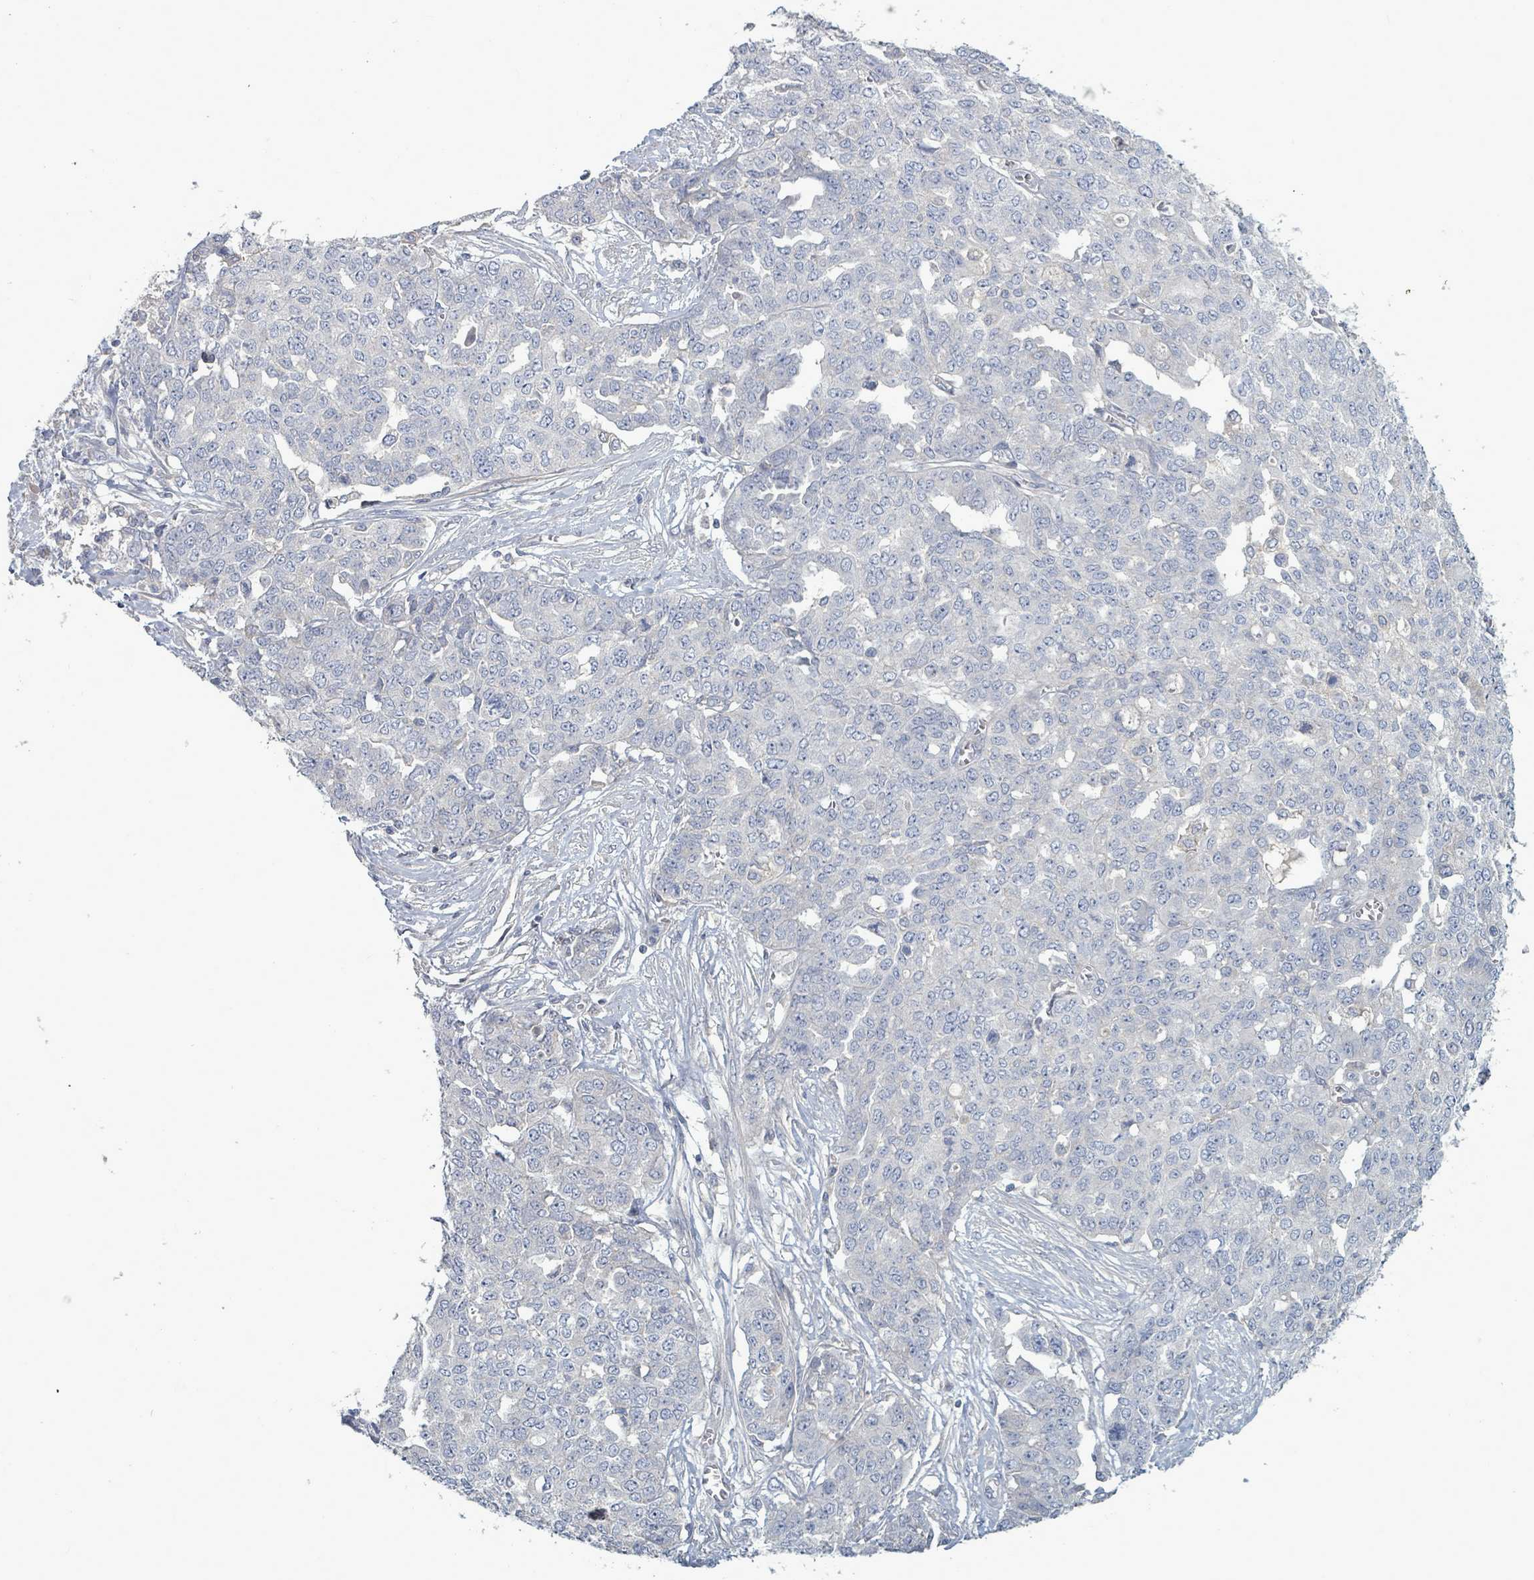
{"staining": {"intensity": "negative", "quantity": "none", "location": "none"}, "tissue": "ovarian cancer", "cell_type": "Tumor cells", "image_type": "cancer", "snomed": [{"axis": "morphology", "description": "Cystadenocarcinoma, serous, NOS"}, {"axis": "topography", "description": "Soft tissue"}, {"axis": "topography", "description": "Ovary"}], "caption": "Immunohistochemical staining of human ovarian cancer (serous cystadenocarcinoma) reveals no significant staining in tumor cells.", "gene": "ARGFX", "patient": {"sex": "female", "age": 57}}